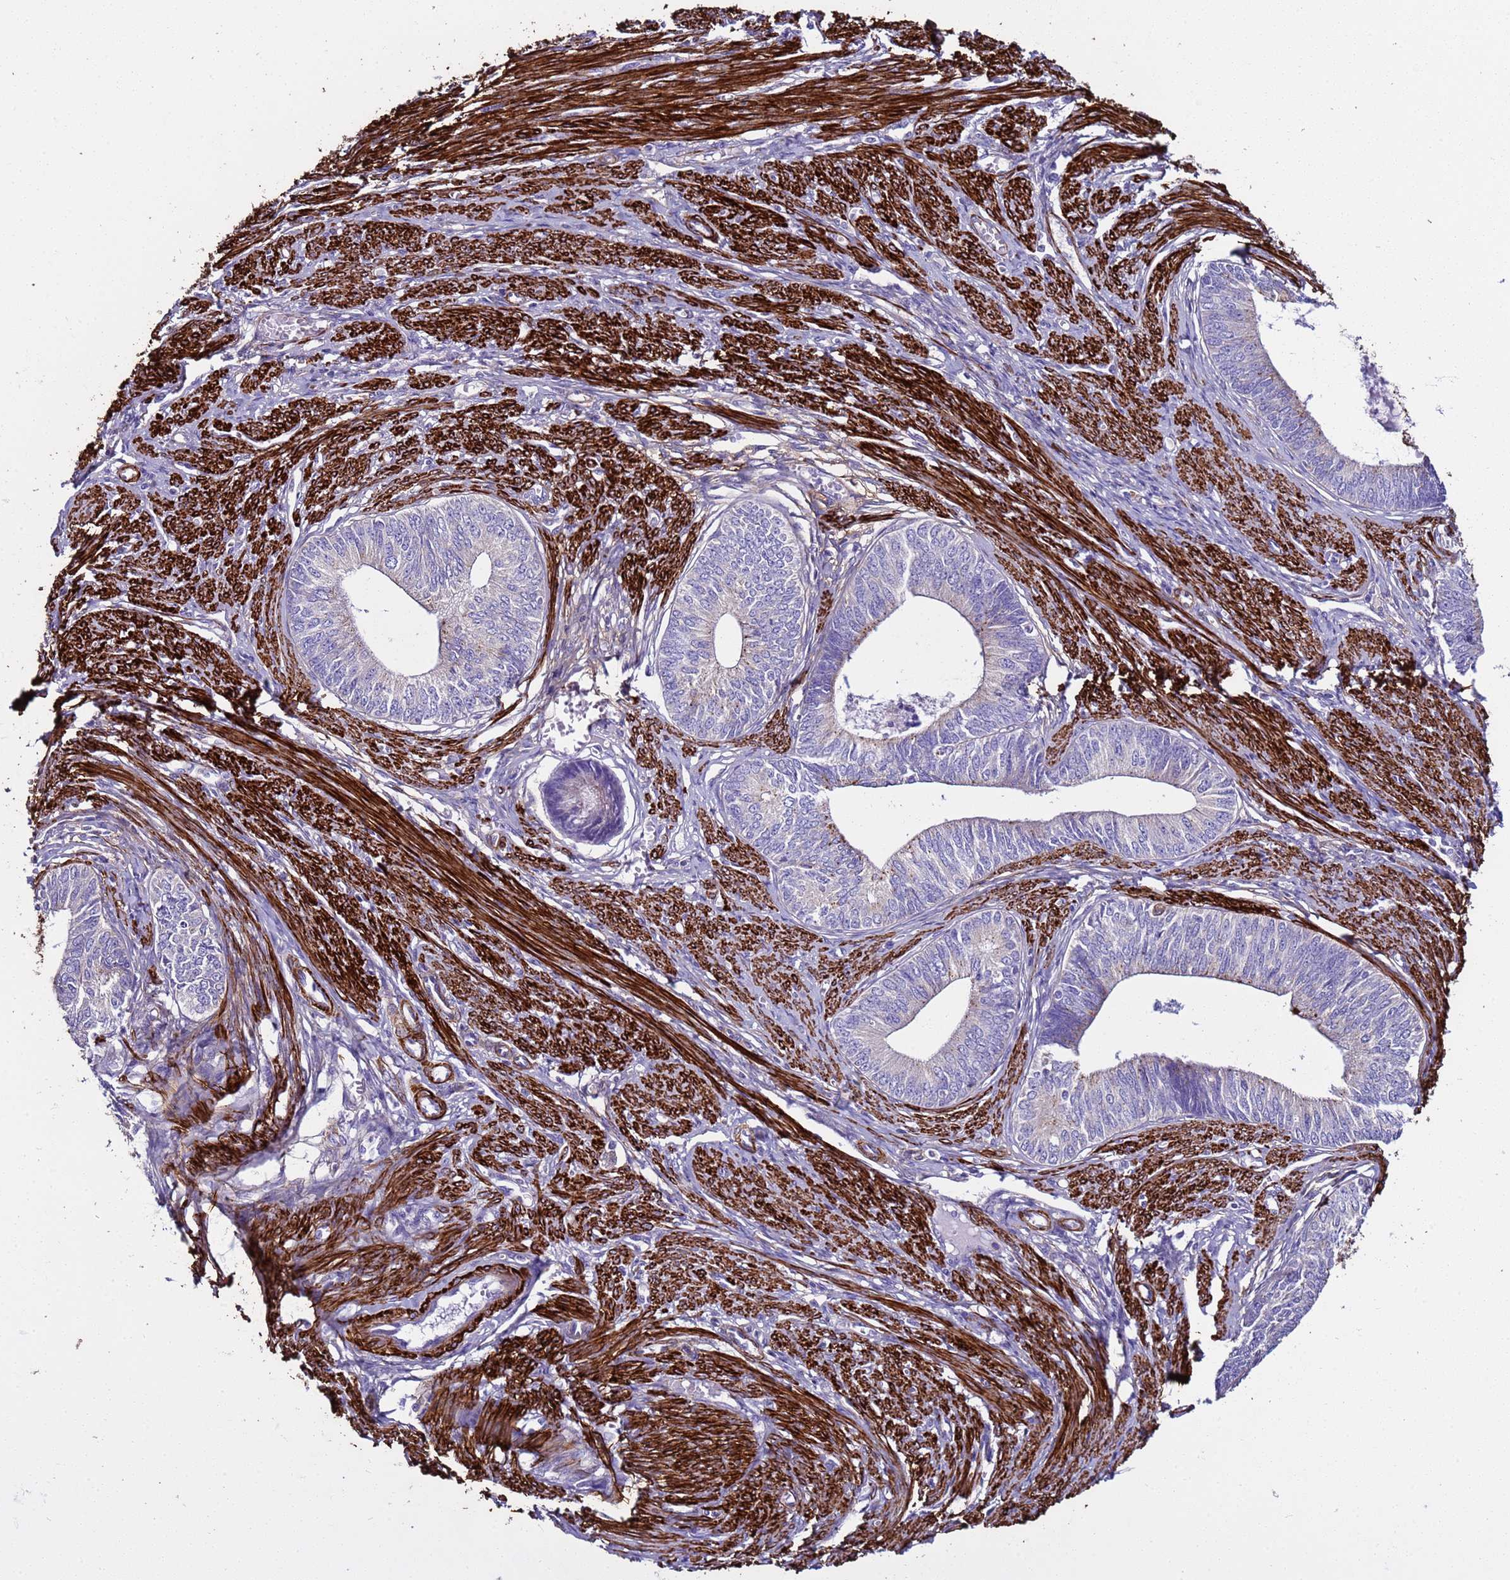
{"staining": {"intensity": "negative", "quantity": "none", "location": "none"}, "tissue": "endometrial cancer", "cell_type": "Tumor cells", "image_type": "cancer", "snomed": [{"axis": "morphology", "description": "Adenocarcinoma, NOS"}, {"axis": "topography", "description": "Endometrium"}], "caption": "The histopathology image exhibits no staining of tumor cells in endometrial cancer (adenocarcinoma).", "gene": "RABL2B", "patient": {"sex": "female", "age": 68}}